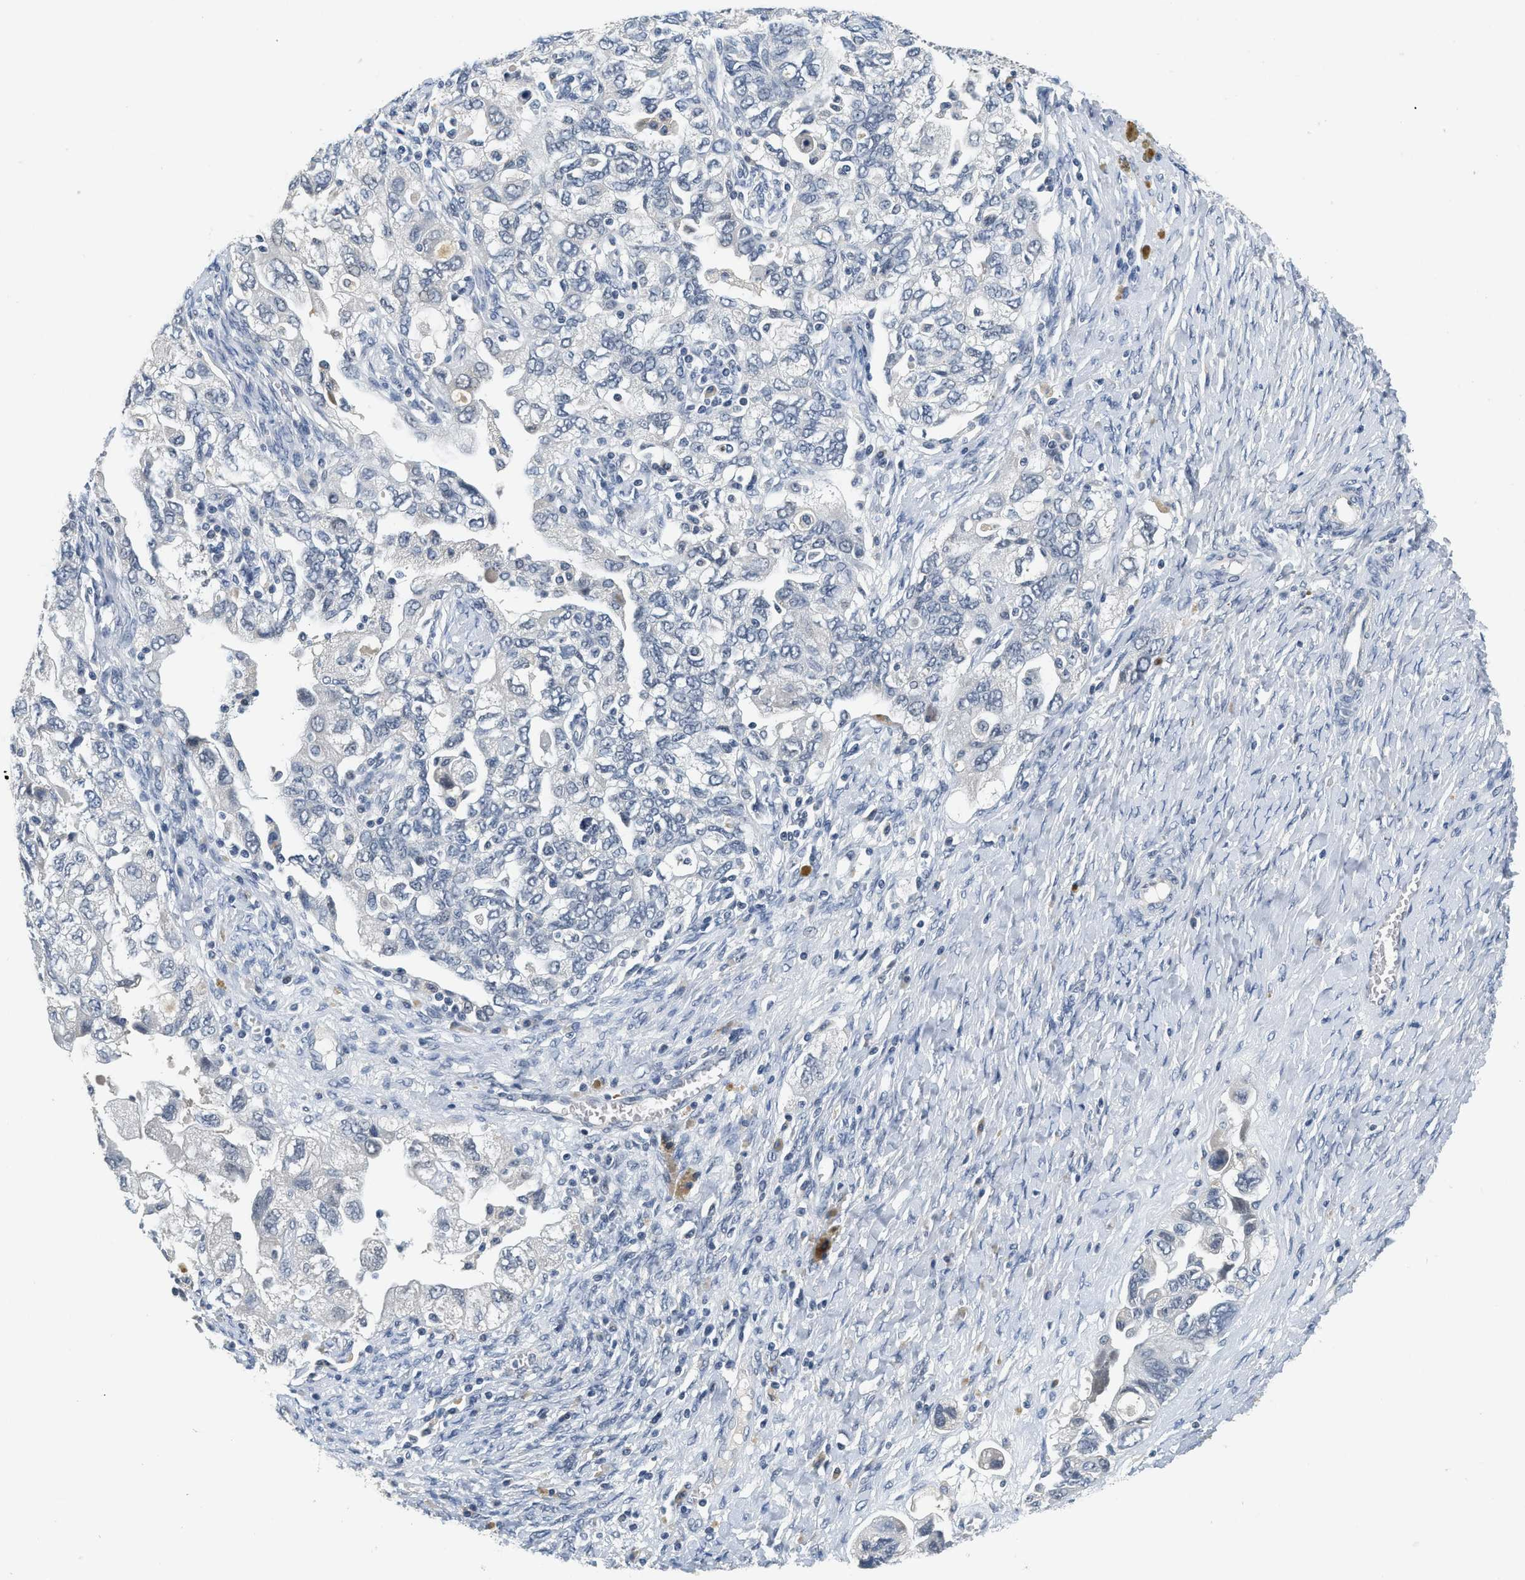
{"staining": {"intensity": "negative", "quantity": "none", "location": "none"}, "tissue": "ovarian cancer", "cell_type": "Tumor cells", "image_type": "cancer", "snomed": [{"axis": "morphology", "description": "Carcinoma, NOS"}, {"axis": "morphology", "description": "Cystadenocarcinoma, serous, NOS"}, {"axis": "topography", "description": "Ovary"}], "caption": "Immunohistochemistry photomicrograph of neoplastic tissue: human serous cystadenocarcinoma (ovarian) stained with DAB (3,3'-diaminobenzidine) reveals no significant protein positivity in tumor cells.", "gene": "MZF1", "patient": {"sex": "female", "age": 69}}